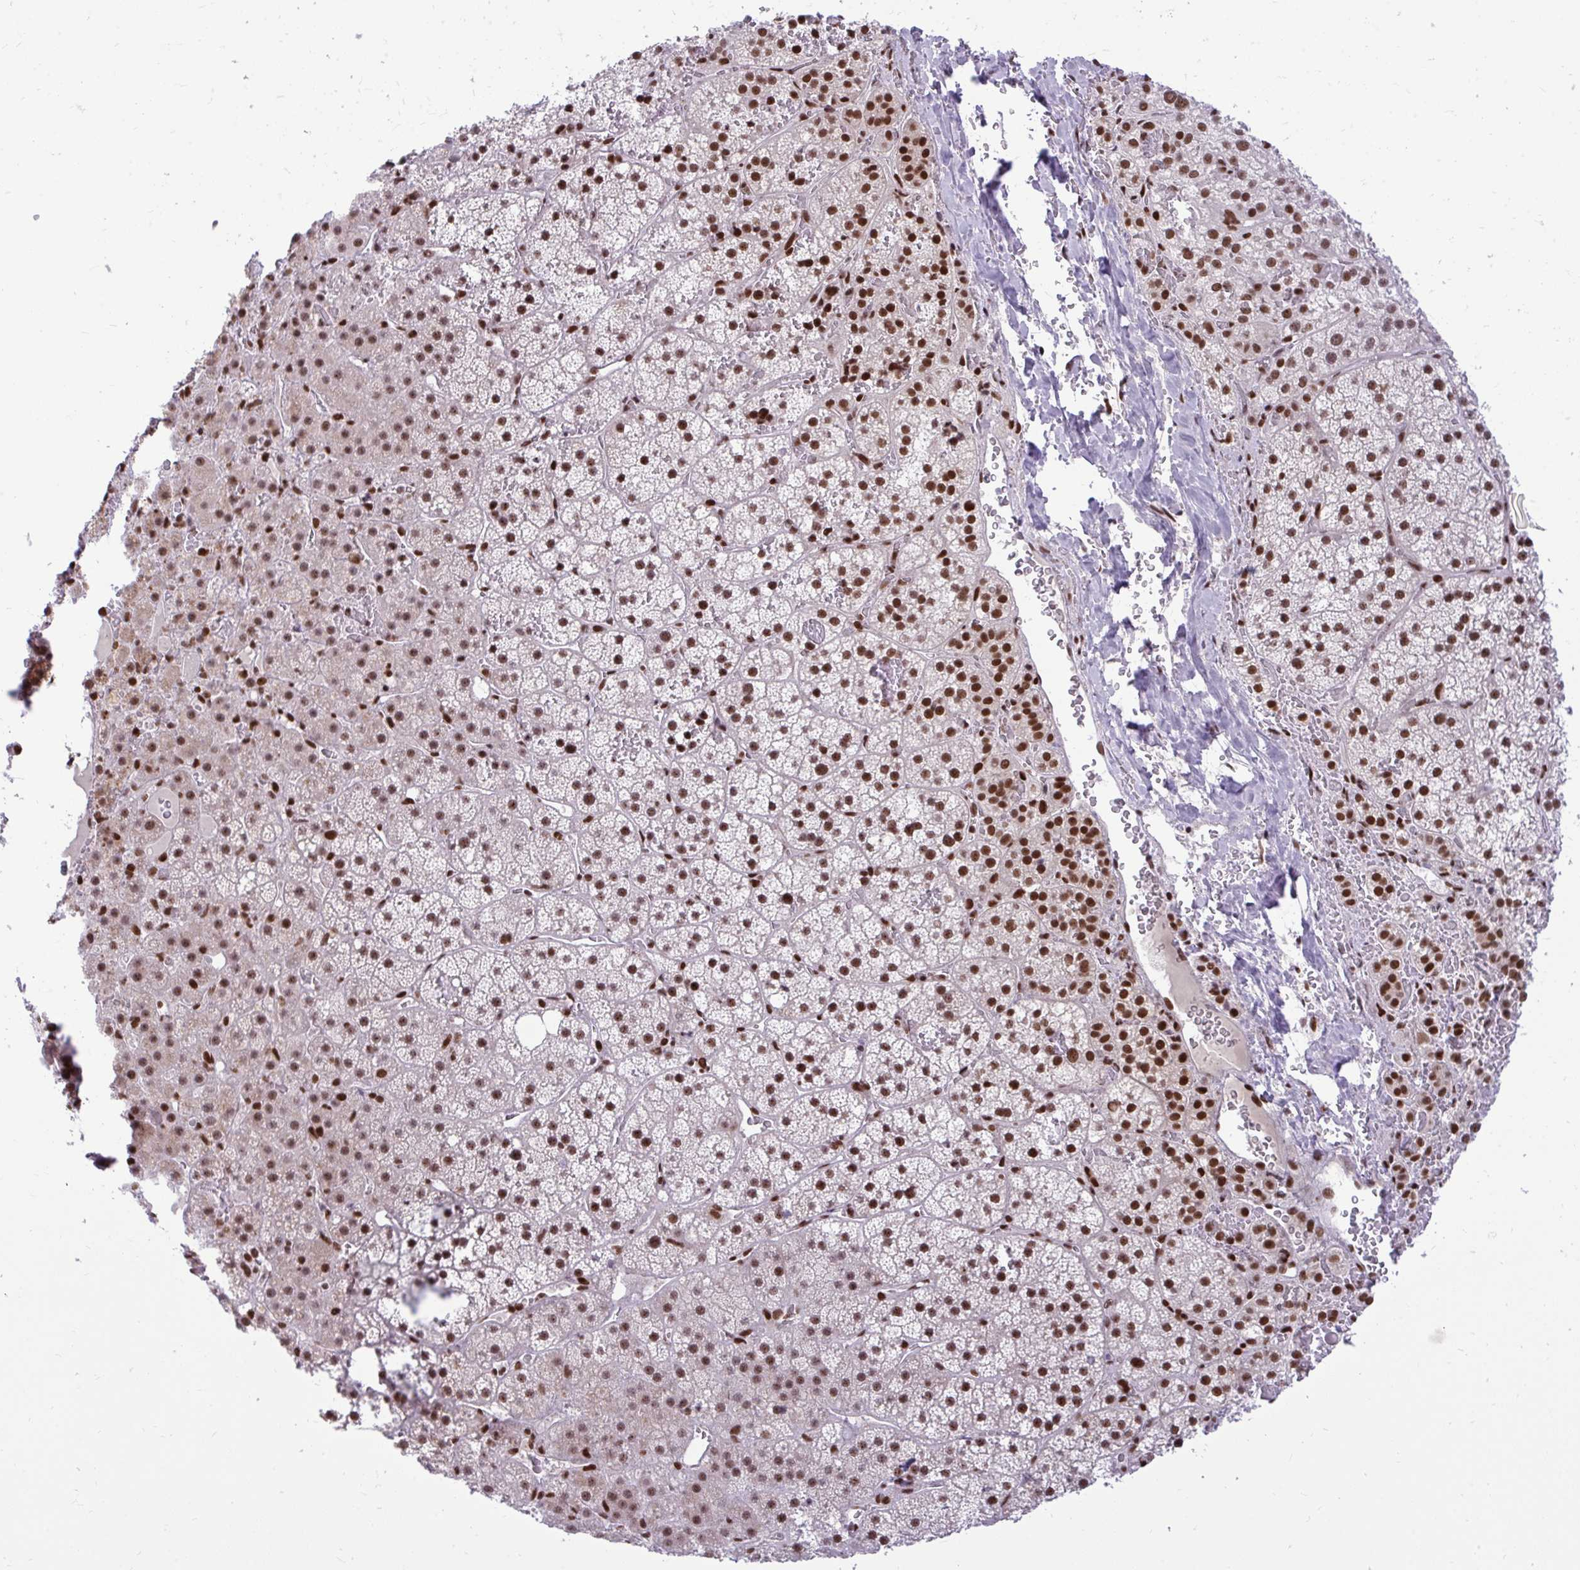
{"staining": {"intensity": "moderate", "quantity": ">75%", "location": "nuclear"}, "tissue": "adrenal gland", "cell_type": "Glandular cells", "image_type": "normal", "snomed": [{"axis": "morphology", "description": "Normal tissue, NOS"}, {"axis": "topography", "description": "Adrenal gland"}], "caption": "Human adrenal gland stained with a brown dye reveals moderate nuclear positive positivity in about >75% of glandular cells.", "gene": "CDYL", "patient": {"sex": "male", "age": 53}}